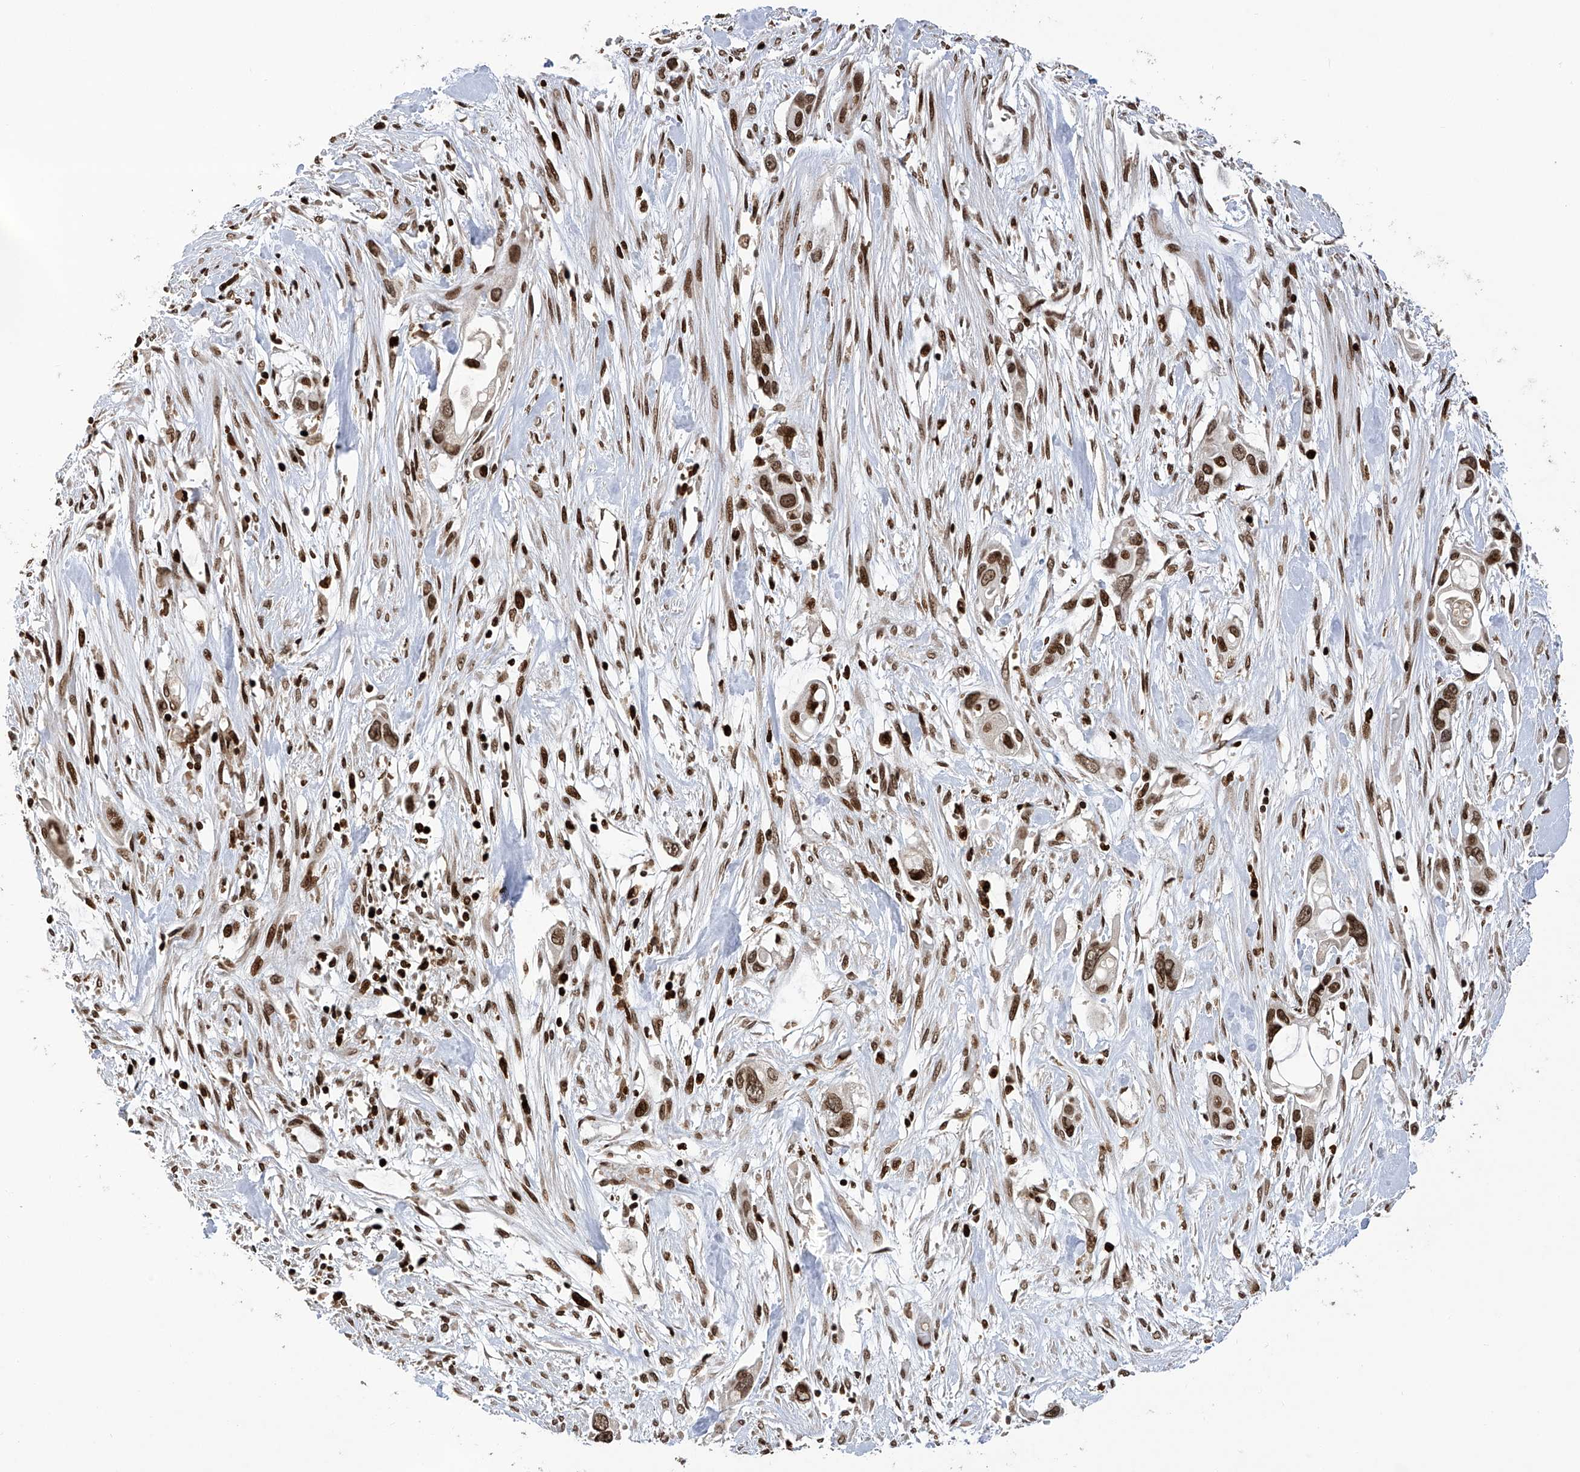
{"staining": {"intensity": "strong", "quantity": ">75%", "location": "nuclear"}, "tissue": "pancreatic cancer", "cell_type": "Tumor cells", "image_type": "cancer", "snomed": [{"axis": "morphology", "description": "Adenocarcinoma, NOS"}, {"axis": "topography", "description": "Pancreas"}], "caption": "Human pancreatic cancer (adenocarcinoma) stained with a brown dye shows strong nuclear positive expression in about >75% of tumor cells.", "gene": "PAK1IP1", "patient": {"sex": "female", "age": 60}}